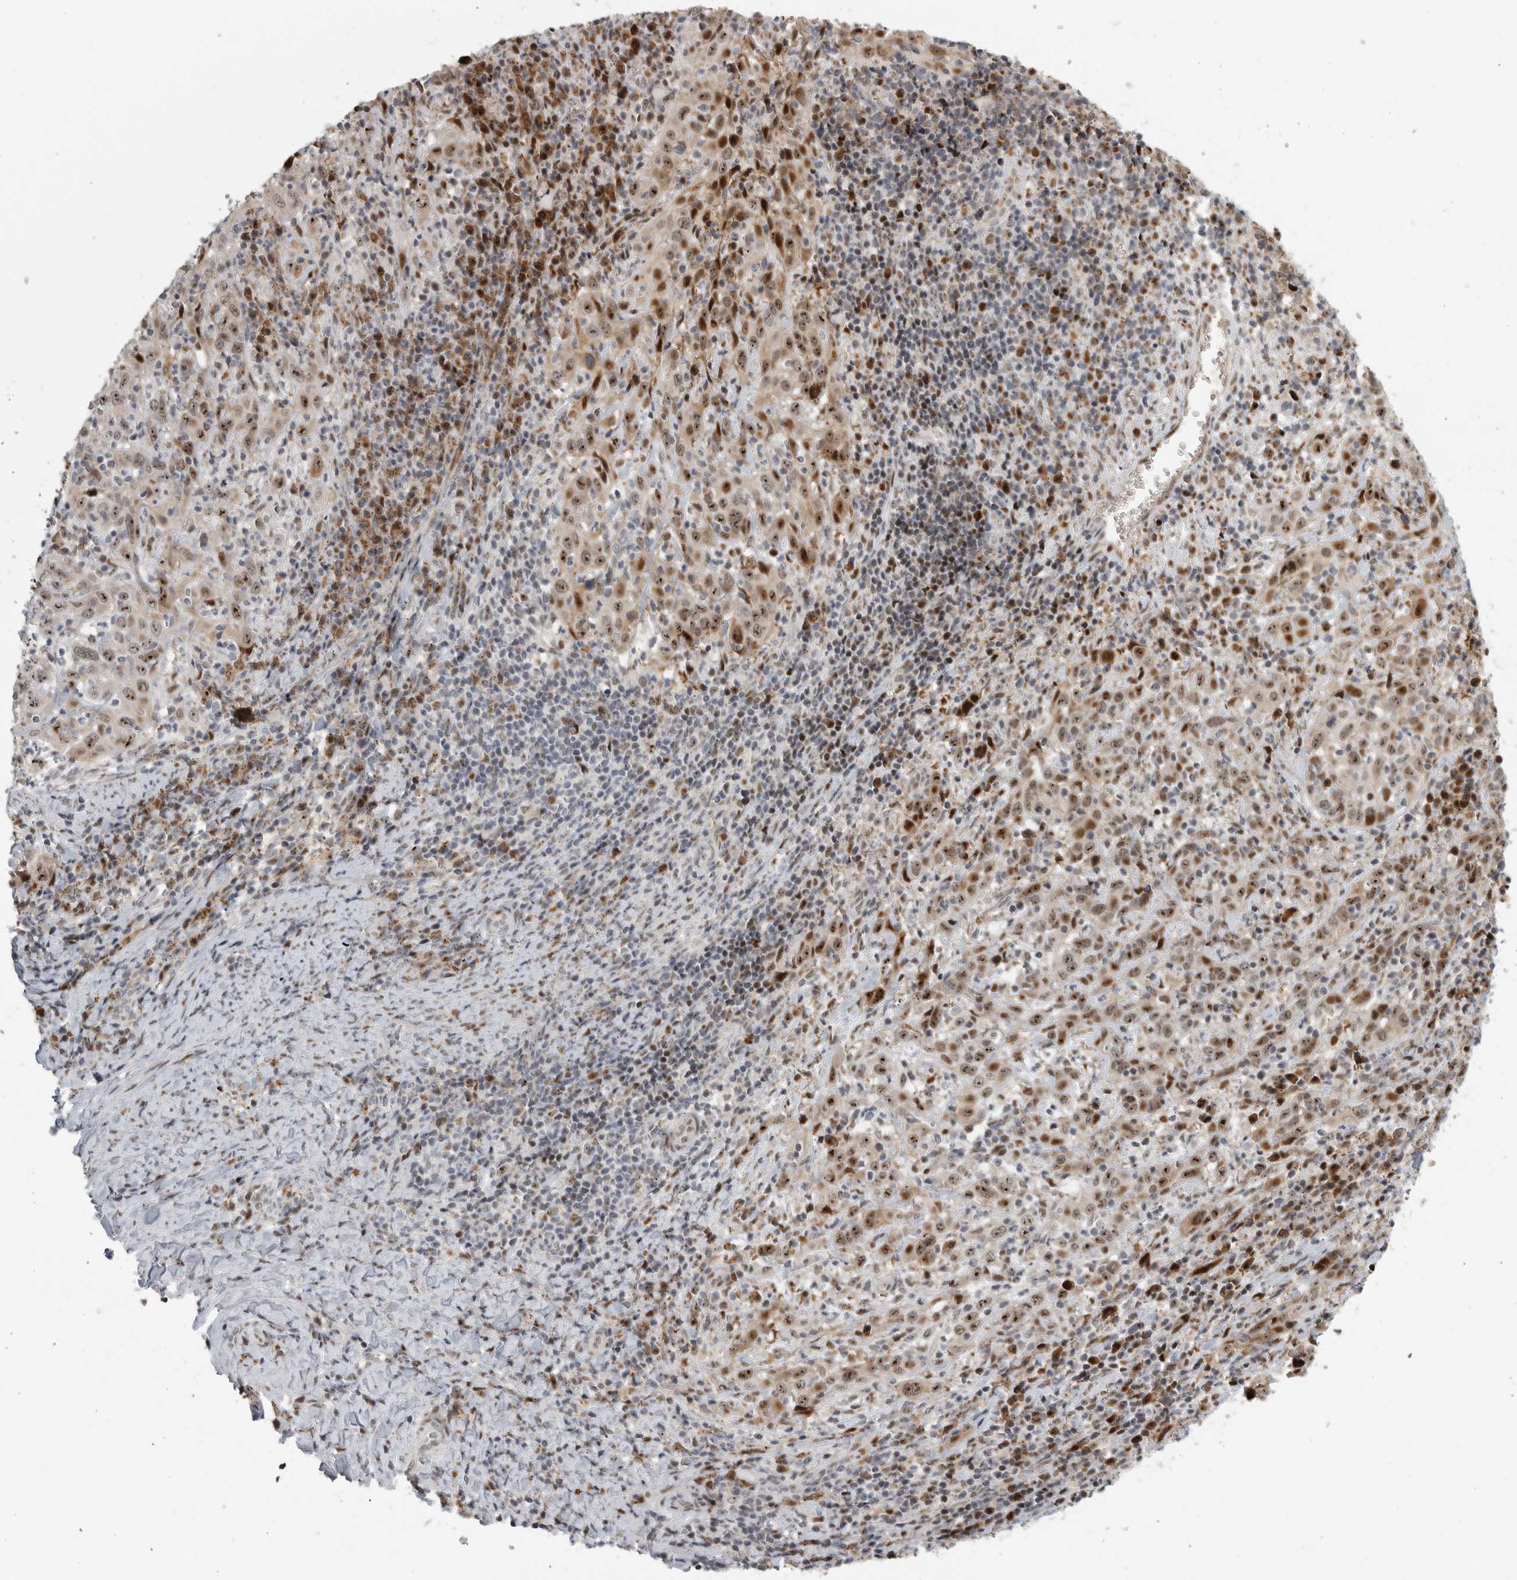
{"staining": {"intensity": "moderate", "quantity": ">75%", "location": "nuclear"}, "tissue": "cervical cancer", "cell_type": "Tumor cells", "image_type": "cancer", "snomed": [{"axis": "morphology", "description": "Squamous cell carcinoma, NOS"}, {"axis": "topography", "description": "Cervix"}], "caption": "DAB immunohistochemical staining of human cervical cancer (squamous cell carcinoma) displays moderate nuclear protein positivity in approximately >75% of tumor cells.", "gene": "PCMTD1", "patient": {"sex": "female", "age": 46}}